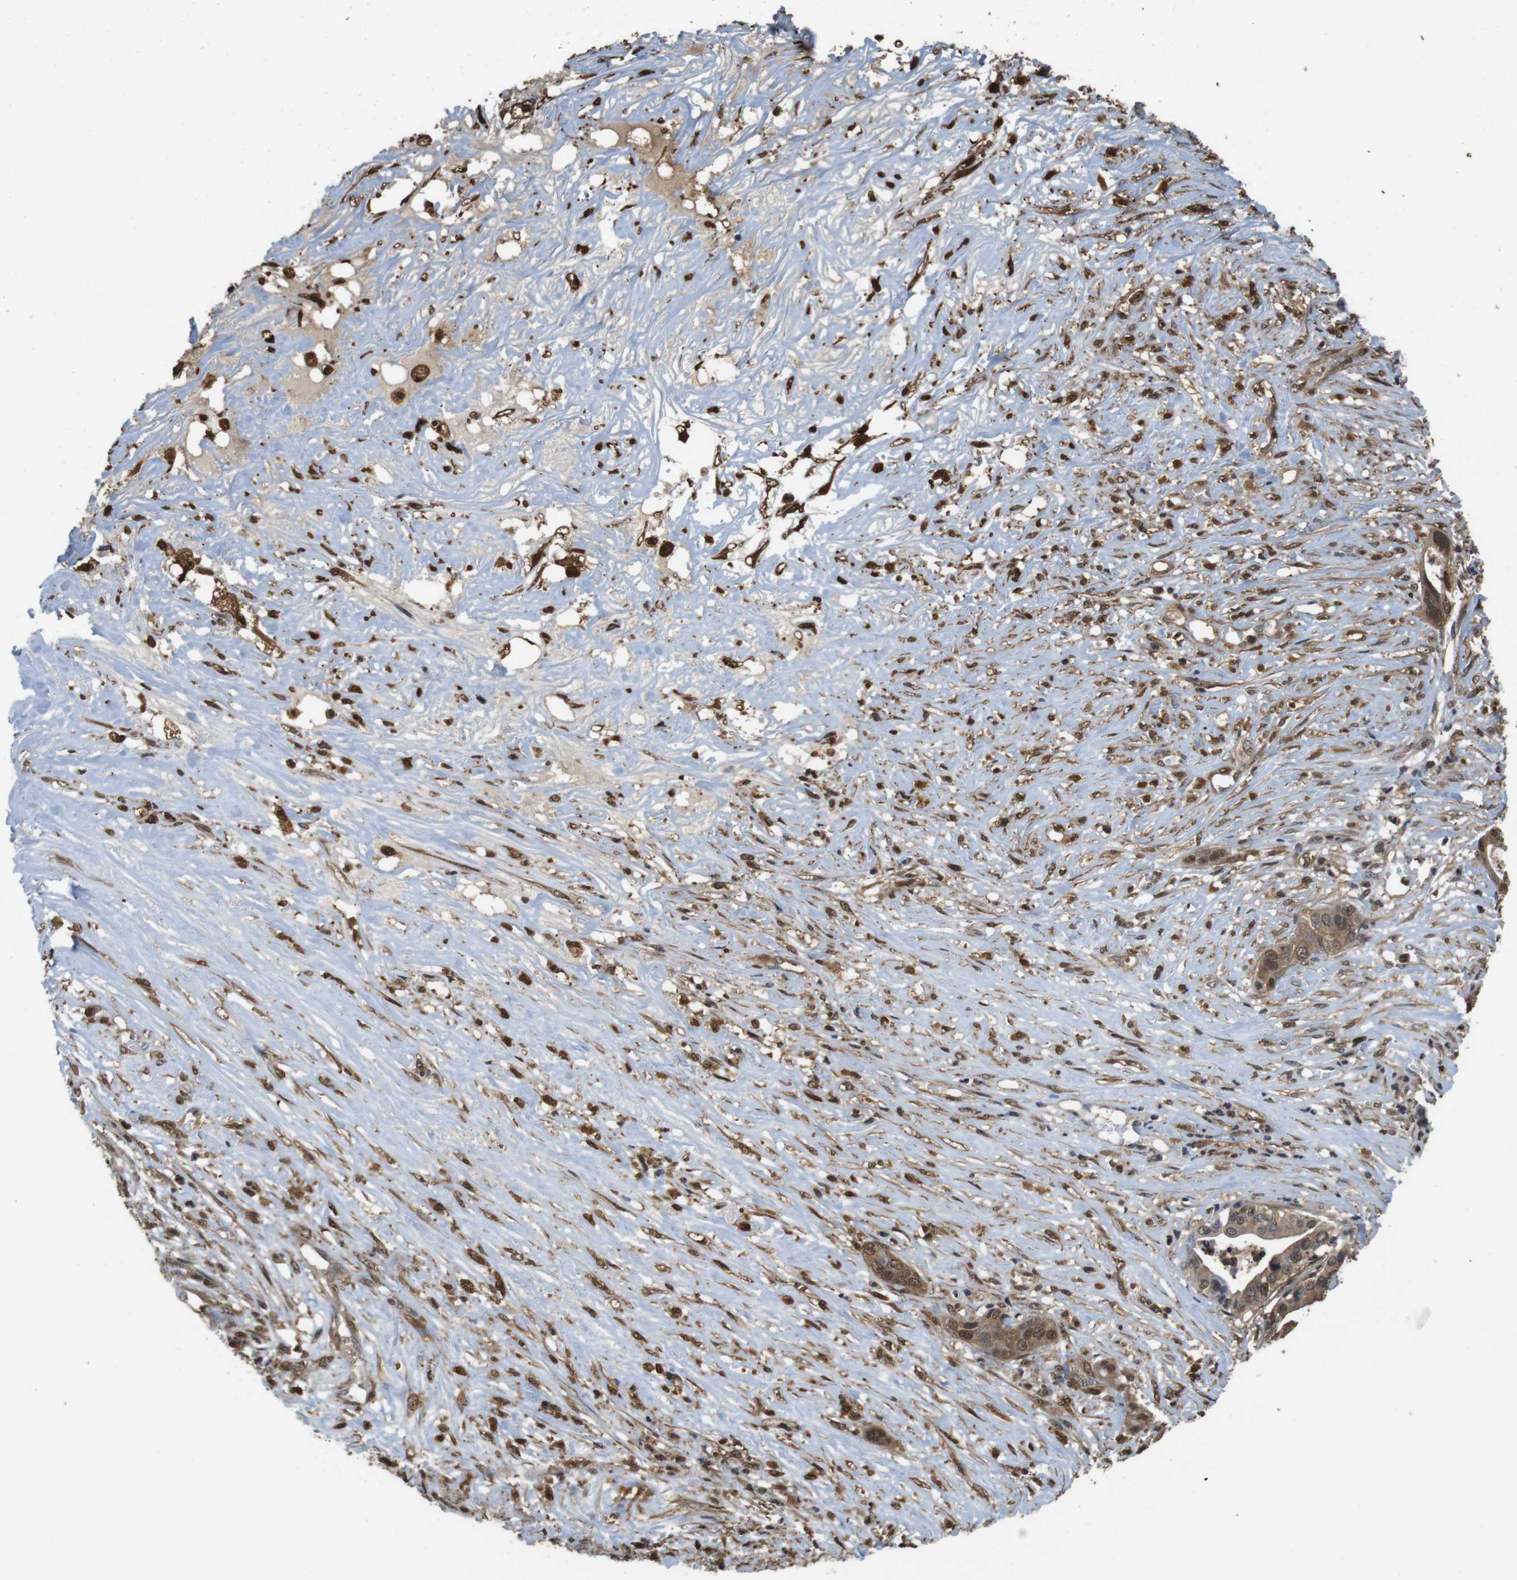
{"staining": {"intensity": "moderate", "quantity": ">75%", "location": "cytoplasmic/membranous,nuclear"}, "tissue": "liver cancer", "cell_type": "Tumor cells", "image_type": "cancer", "snomed": [{"axis": "morphology", "description": "Cholangiocarcinoma"}, {"axis": "topography", "description": "Liver"}], "caption": "Moderate cytoplasmic/membranous and nuclear protein staining is seen in about >75% of tumor cells in liver cholangiocarcinoma.", "gene": "LDHA", "patient": {"sex": "female", "age": 61}}